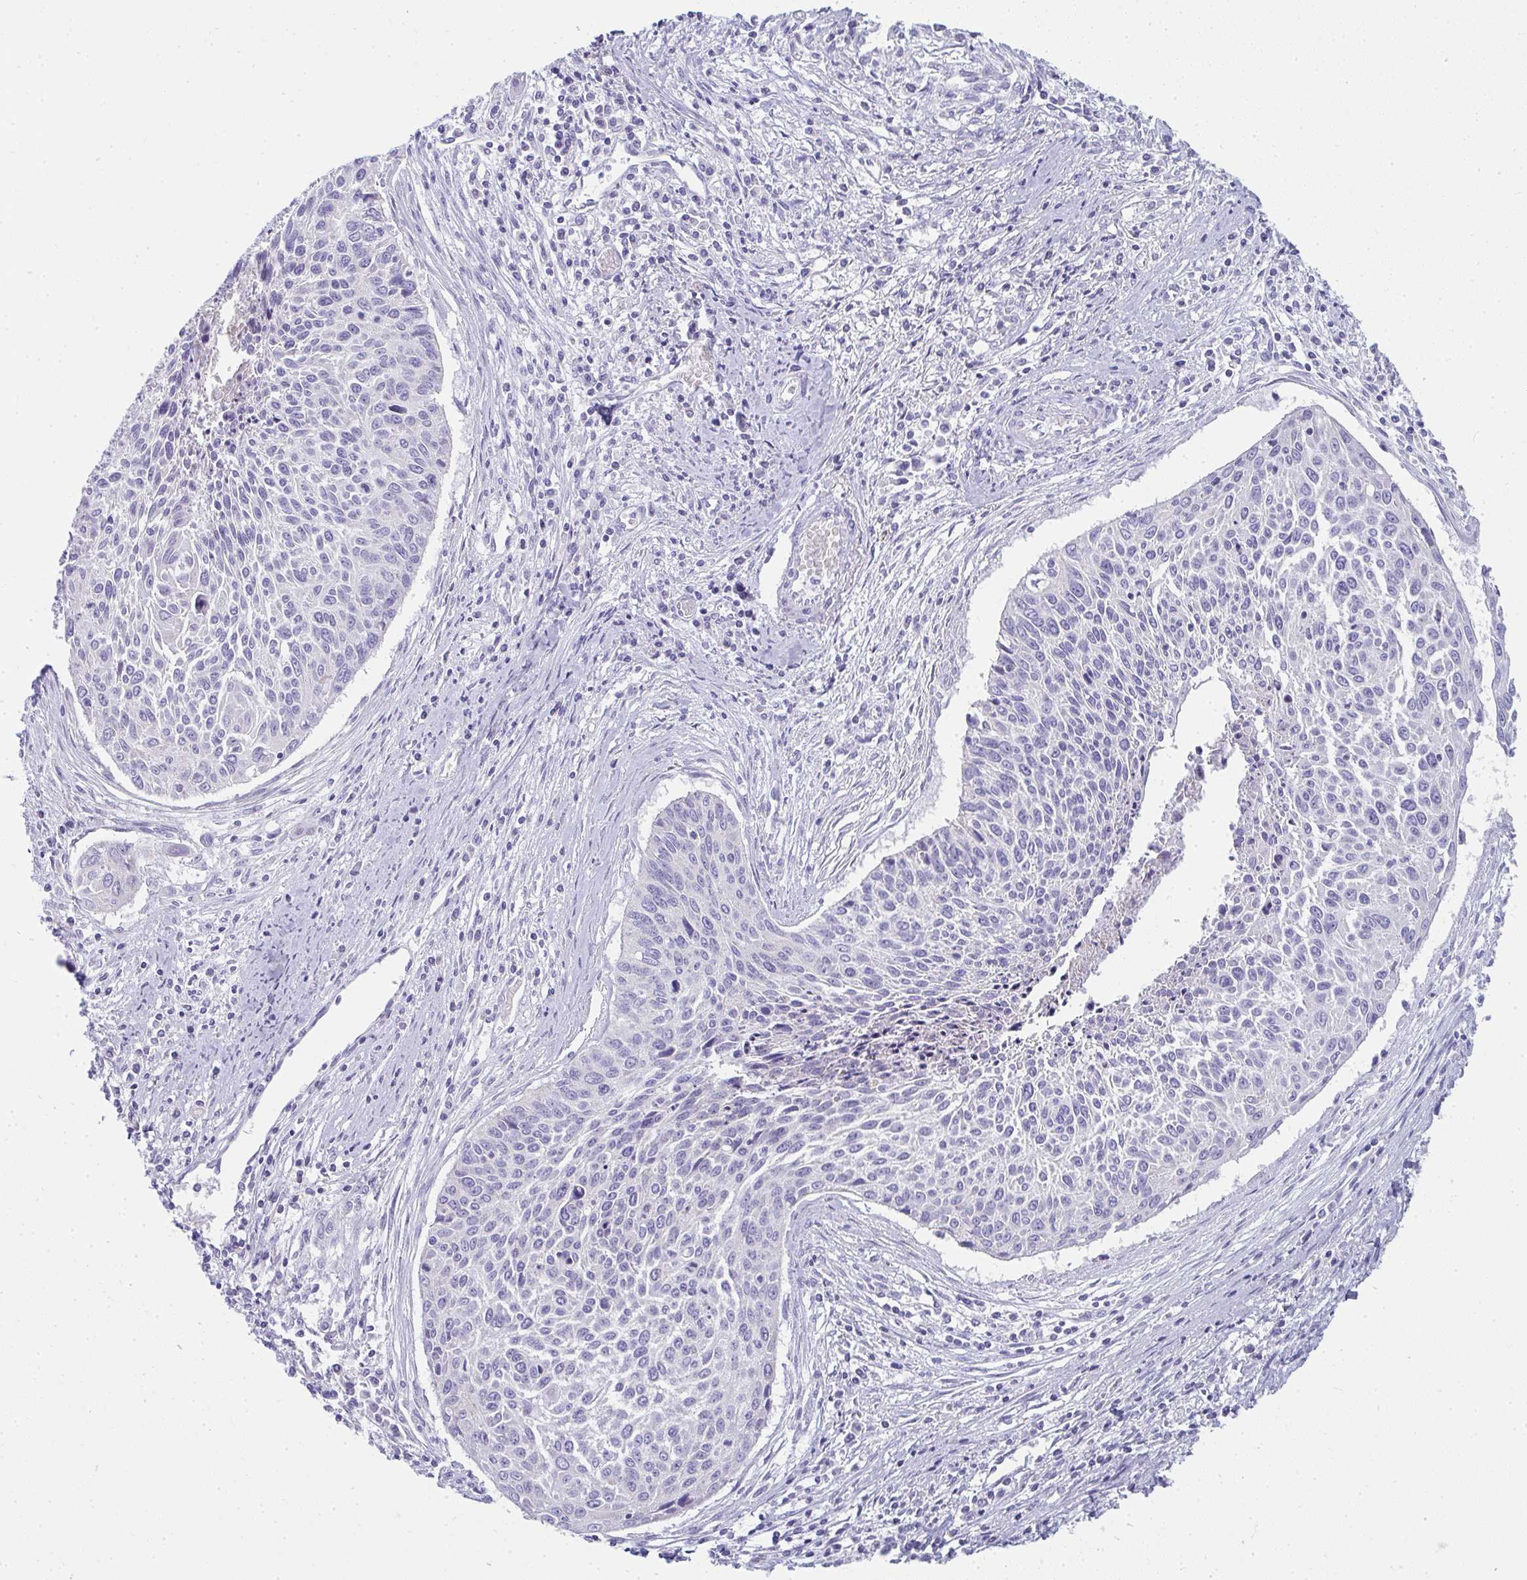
{"staining": {"intensity": "negative", "quantity": "none", "location": "none"}, "tissue": "cervical cancer", "cell_type": "Tumor cells", "image_type": "cancer", "snomed": [{"axis": "morphology", "description": "Squamous cell carcinoma, NOS"}, {"axis": "topography", "description": "Cervix"}], "caption": "Immunohistochemistry histopathology image of human cervical cancer (squamous cell carcinoma) stained for a protein (brown), which exhibits no expression in tumor cells.", "gene": "SLC6A1", "patient": {"sex": "female", "age": 55}}